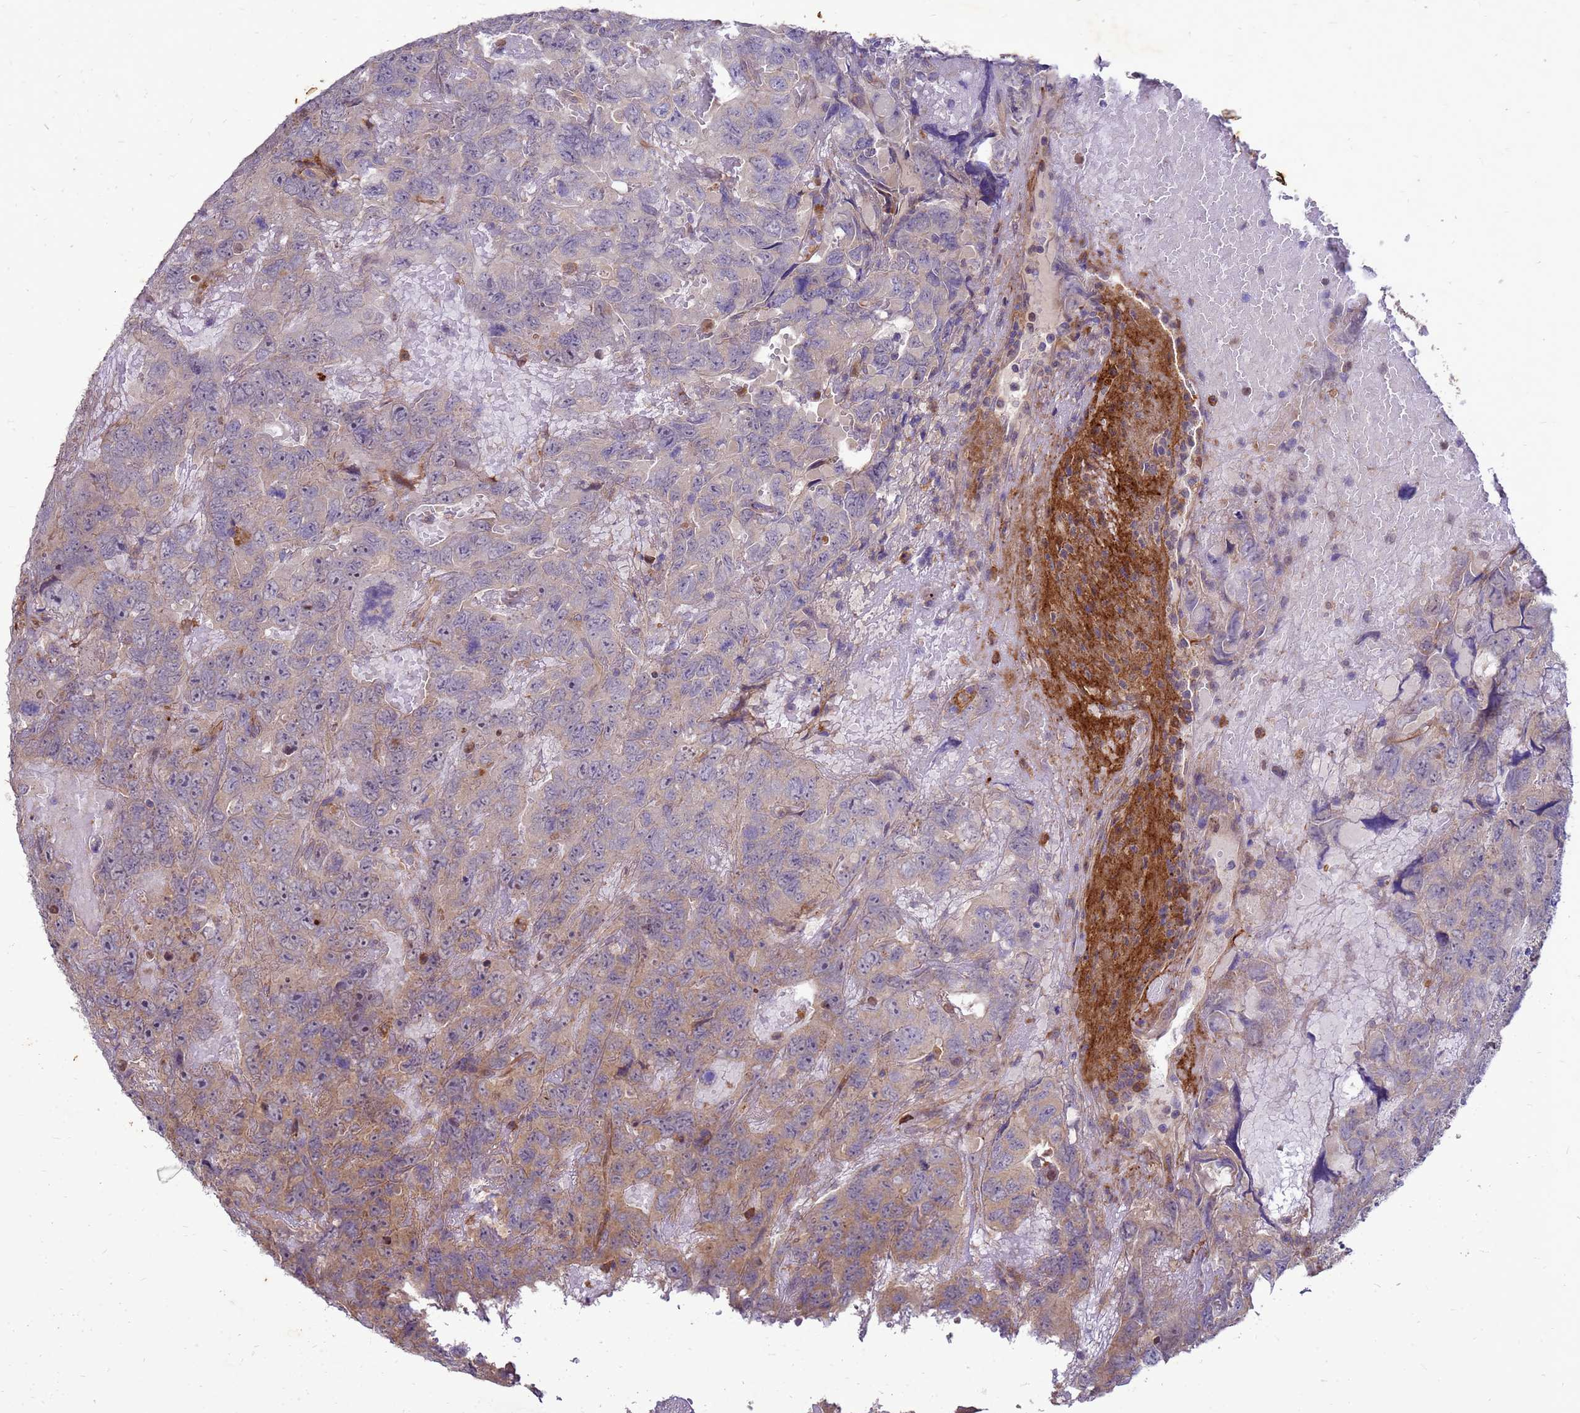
{"staining": {"intensity": "weak", "quantity": "25%-75%", "location": "cytoplasmic/membranous"}, "tissue": "testis cancer", "cell_type": "Tumor cells", "image_type": "cancer", "snomed": [{"axis": "morphology", "description": "Carcinoma, Embryonal, NOS"}, {"axis": "topography", "description": "Testis"}], "caption": "Immunohistochemical staining of human testis embryonal carcinoma reveals low levels of weak cytoplasmic/membranous positivity in approximately 25%-75% of tumor cells. (DAB (3,3'-diaminobenzidine) IHC, brown staining for protein, blue staining for nuclei).", "gene": "RNF215", "patient": {"sex": "male", "age": 45}}